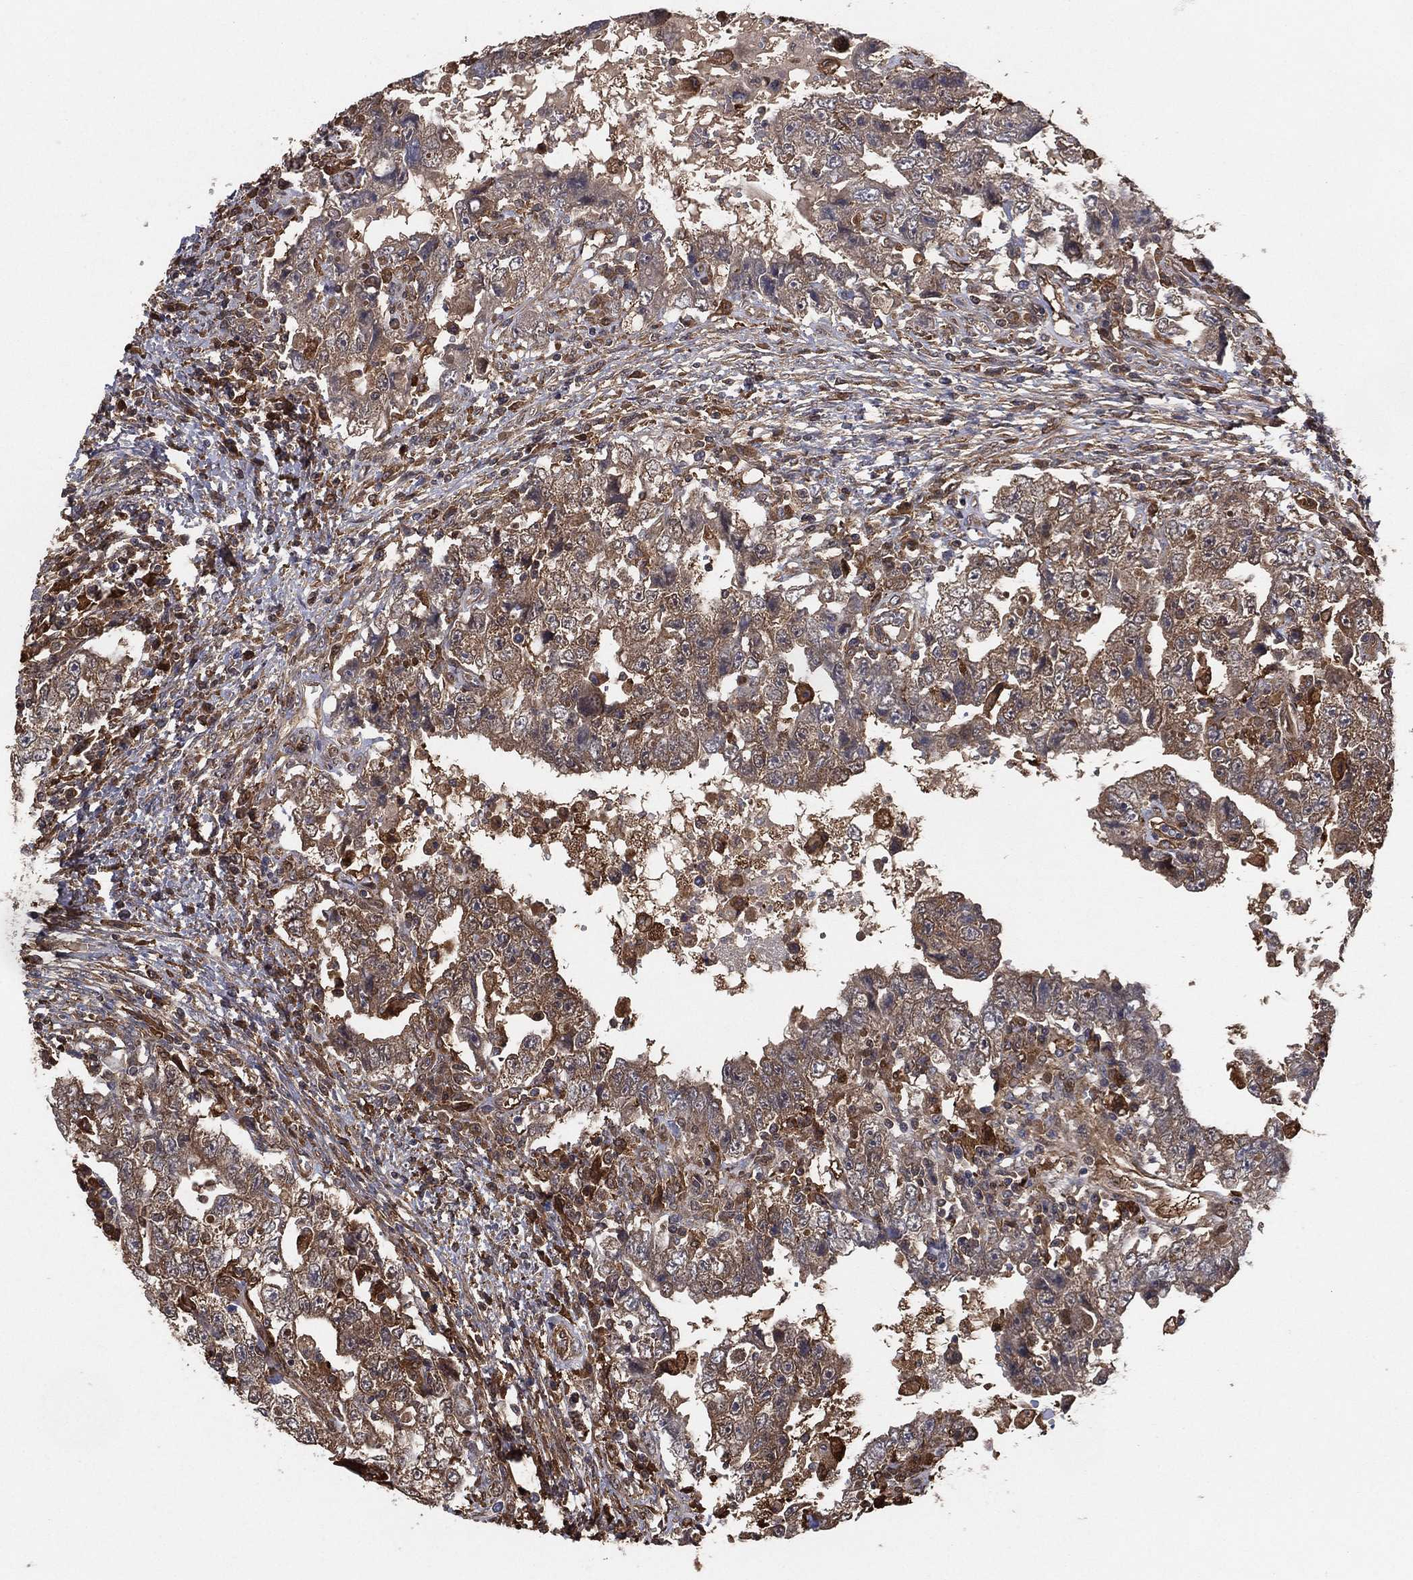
{"staining": {"intensity": "moderate", "quantity": ">75%", "location": "cytoplasmic/membranous"}, "tissue": "testis cancer", "cell_type": "Tumor cells", "image_type": "cancer", "snomed": [{"axis": "morphology", "description": "Carcinoma, Embryonal, NOS"}, {"axis": "topography", "description": "Testis"}], "caption": "Testis cancer stained for a protein displays moderate cytoplasmic/membranous positivity in tumor cells.", "gene": "PSMG4", "patient": {"sex": "male", "age": 26}}